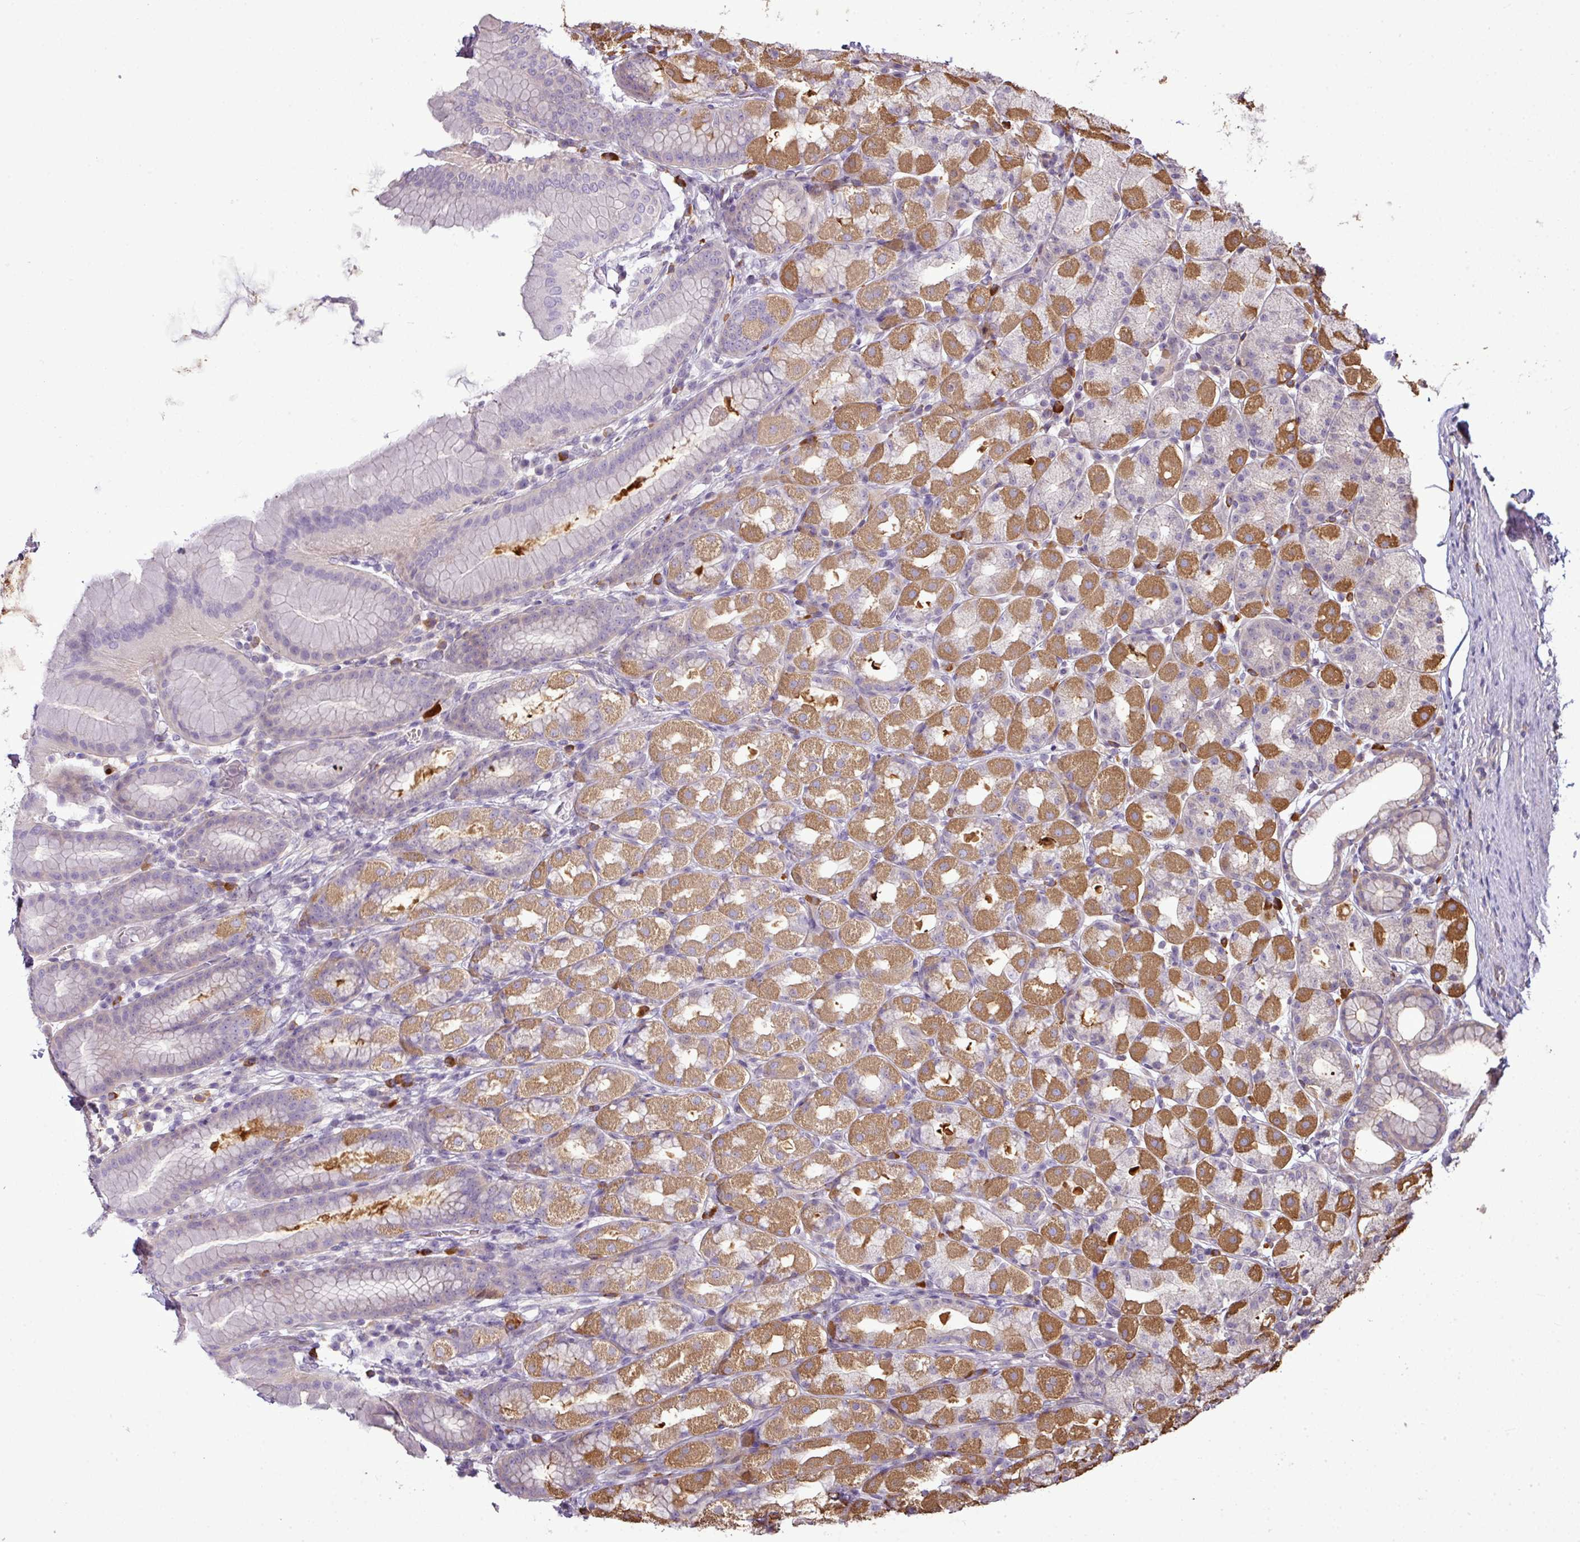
{"staining": {"intensity": "moderate", "quantity": "25%-75%", "location": "cytoplasmic/membranous"}, "tissue": "stomach", "cell_type": "Glandular cells", "image_type": "normal", "snomed": [{"axis": "morphology", "description": "Normal tissue, NOS"}, {"axis": "topography", "description": "Stomach, upper"}, {"axis": "topography", "description": "Stomach"}], "caption": "A photomicrograph of stomach stained for a protein shows moderate cytoplasmic/membranous brown staining in glandular cells. The staining was performed using DAB to visualize the protein expression in brown, while the nuclei were stained in blue with hematoxylin (Magnification: 20x).", "gene": "STAT5A", "patient": {"sex": "male", "age": 68}}